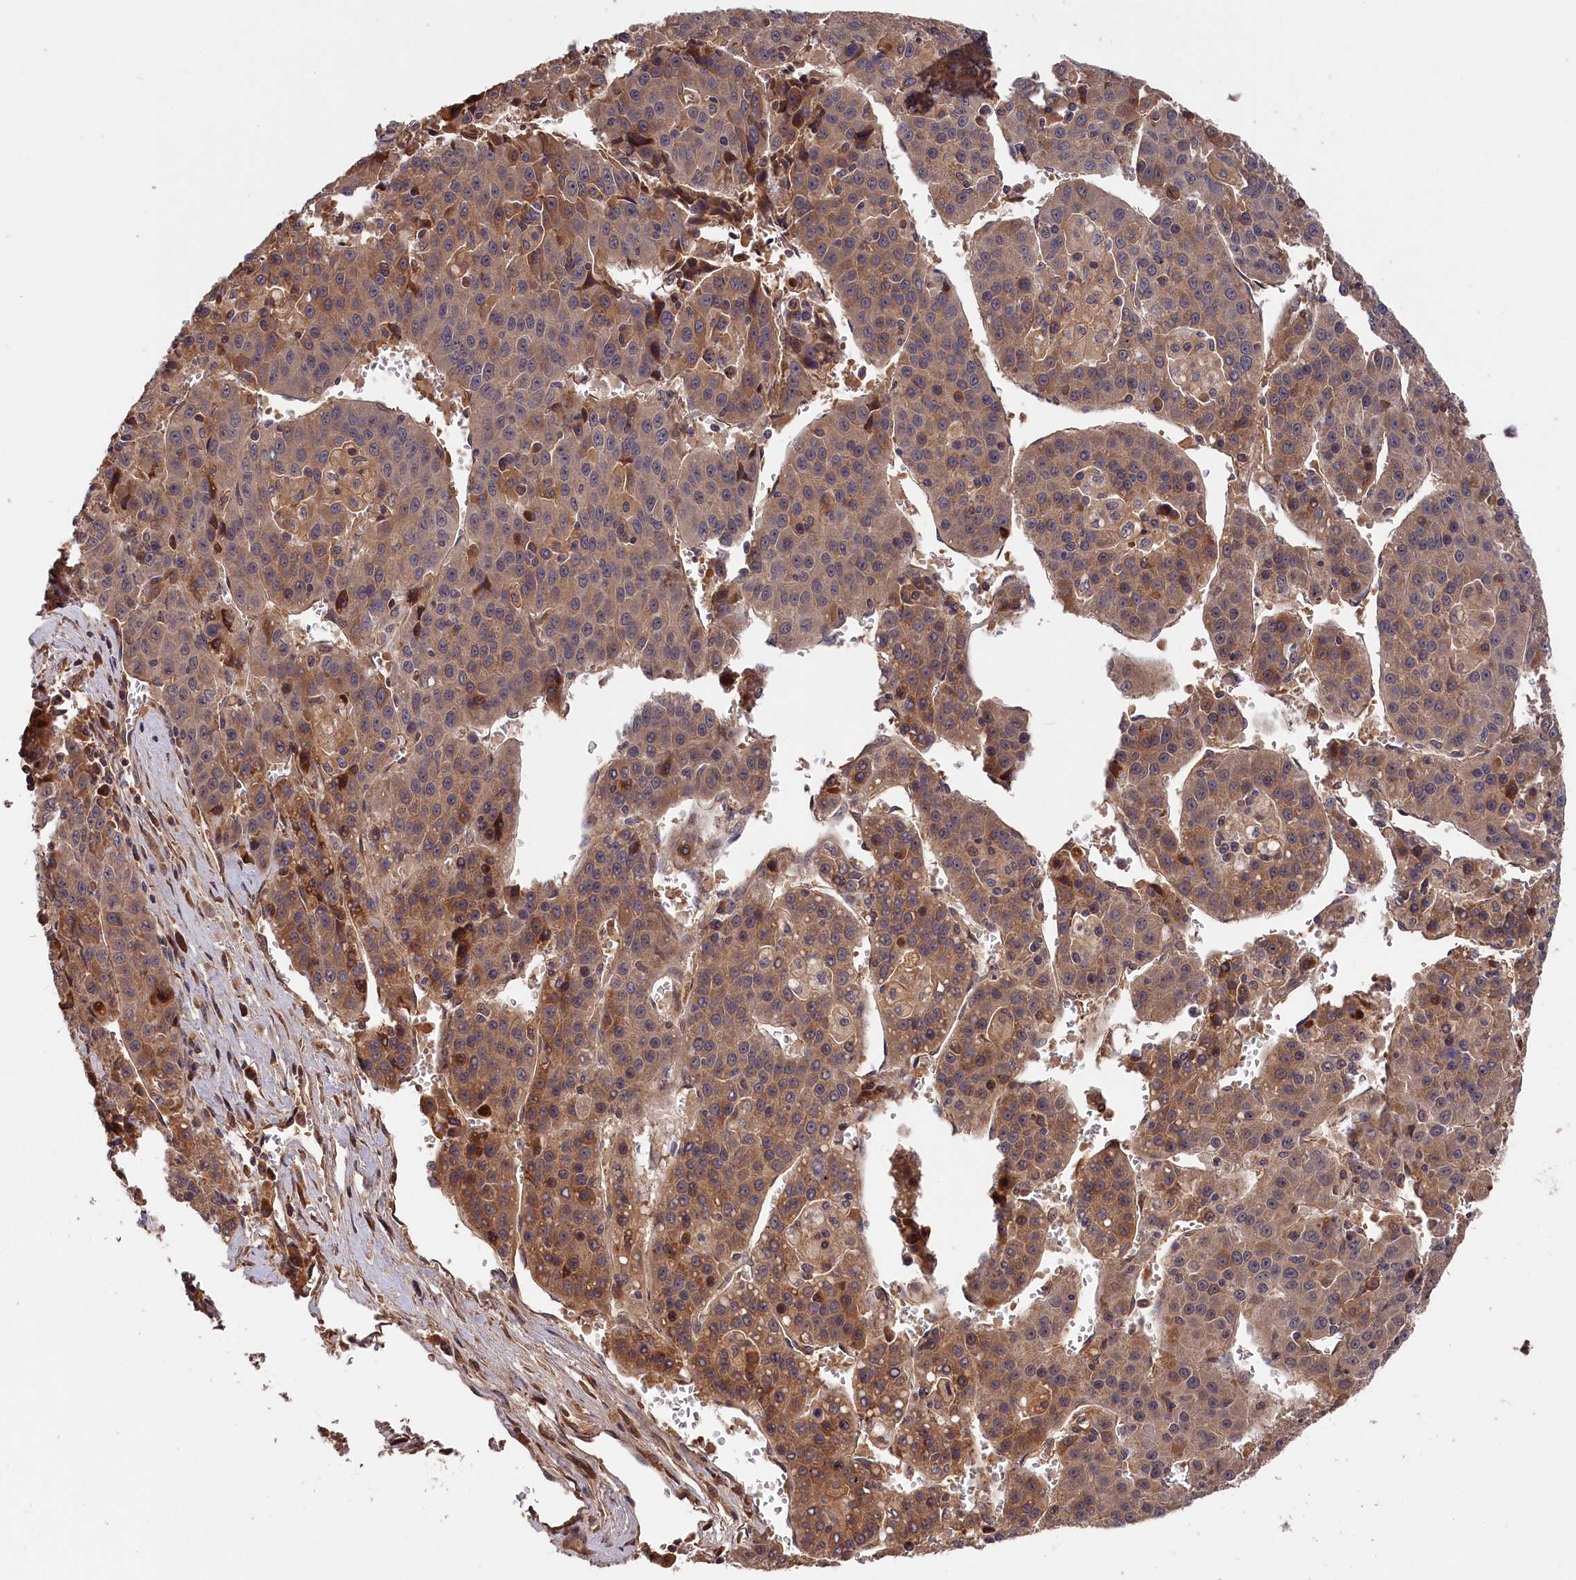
{"staining": {"intensity": "moderate", "quantity": "25%-75%", "location": "cytoplasmic/membranous"}, "tissue": "liver cancer", "cell_type": "Tumor cells", "image_type": "cancer", "snomed": [{"axis": "morphology", "description": "Carcinoma, Hepatocellular, NOS"}, {"axis": "topography", "description": "Liver"}], "caption": "Liver cancer (hepatocellular carcinoma) stained for a protein demonstrates moderate cytoplasmic/membranous positivity in tumor cells.", "gene": "ITIH1", "patient": {"sex": "female", "age": 53}}